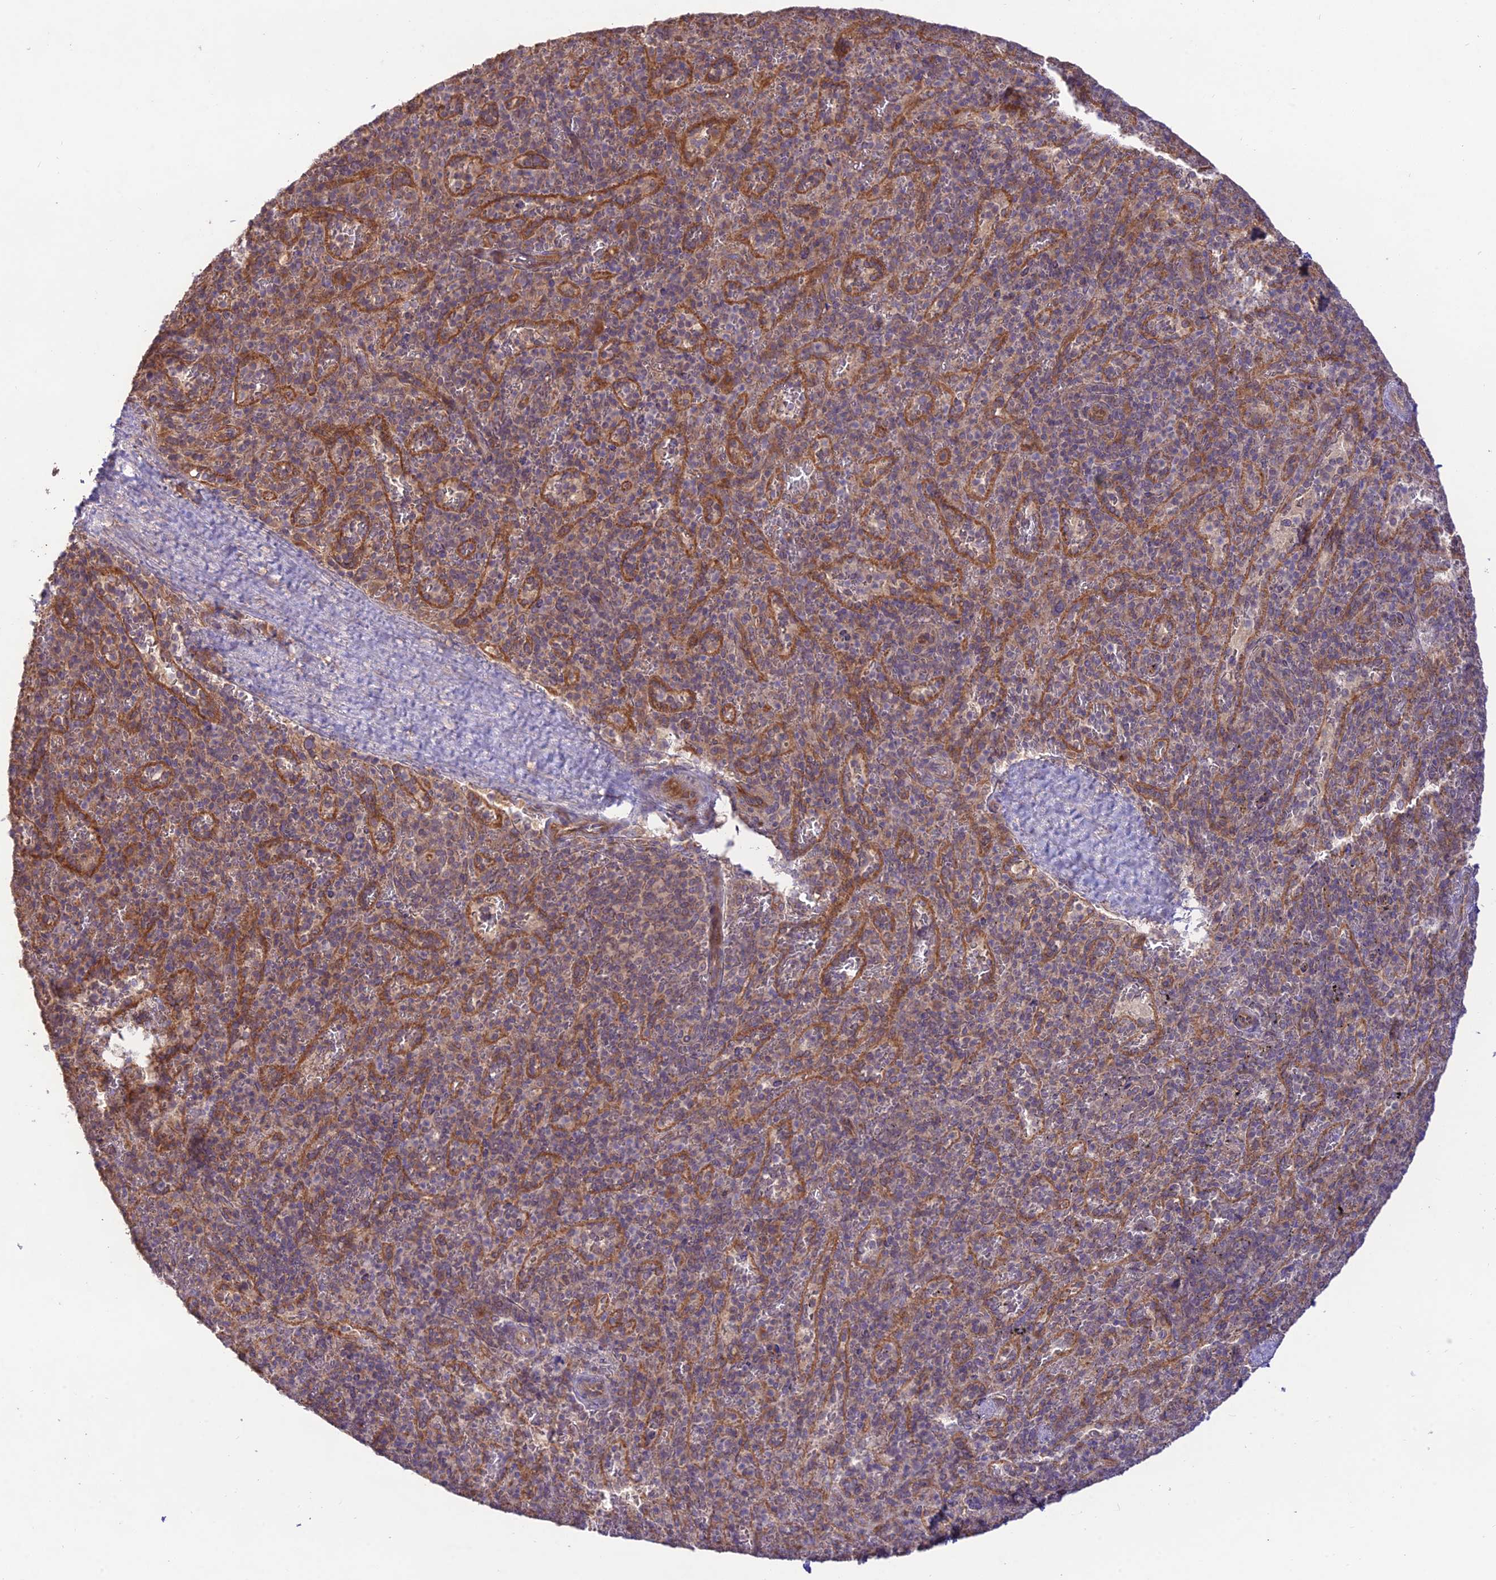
{"staining": {"intensity": "weak", "quantity": "<25%", "location": "cytoplasmic/membranous"}, "tissue": "spleen", "cell_type": "Cells in red pulp", "image_type": "normal", "snomed": [{"axis": "morphology", "description": "Normal tissue, NOS"}, {"axis": "topography", "description": "Spleen"}], "caption": "DAB immunohistochemical staining of benign spleen displays no significant staining in cells in red pulp.", "gene": "TMEM259", "patient": {"sex": "male", "age": 82}}